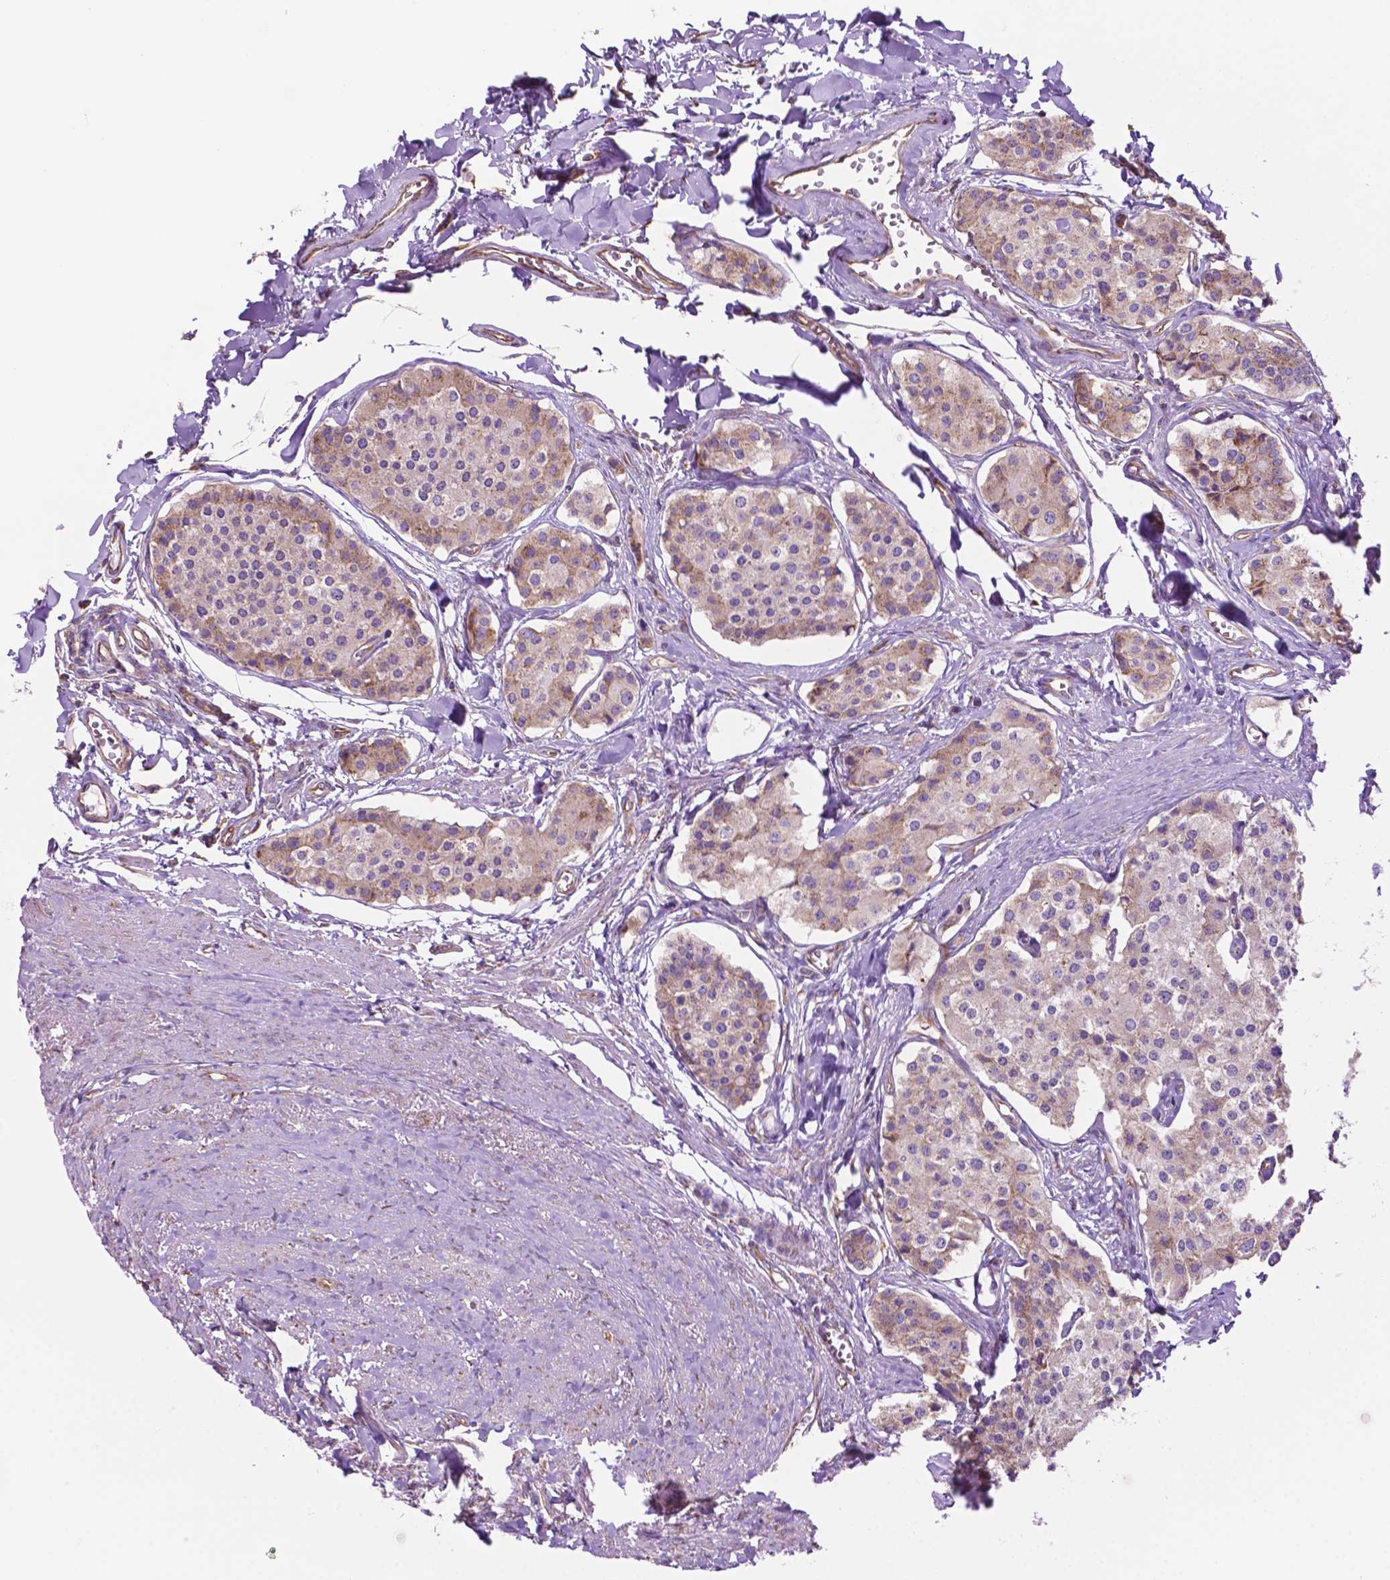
{"staining": {"intensity": "weak", "quantity": "25%-75%", "location": "cytoplasmic/membranous"}, "tissue": "carcinoid", "cell_type": "Tumor cells", "image_type": "cancer", "snomed": [{"axis": "morphology", "description": "Carcinoid, malignant, NOS"}, {"axis": "topography", "description": "Small intestine"}], "caption": "Human carcinoid stained with a brown dye demonstrates weak cytoplasmic/membranous positive expression in about 25%-75% of tumor cells.", "gene": "RPL29", "patient": {"sex": "female", "age": 65}}